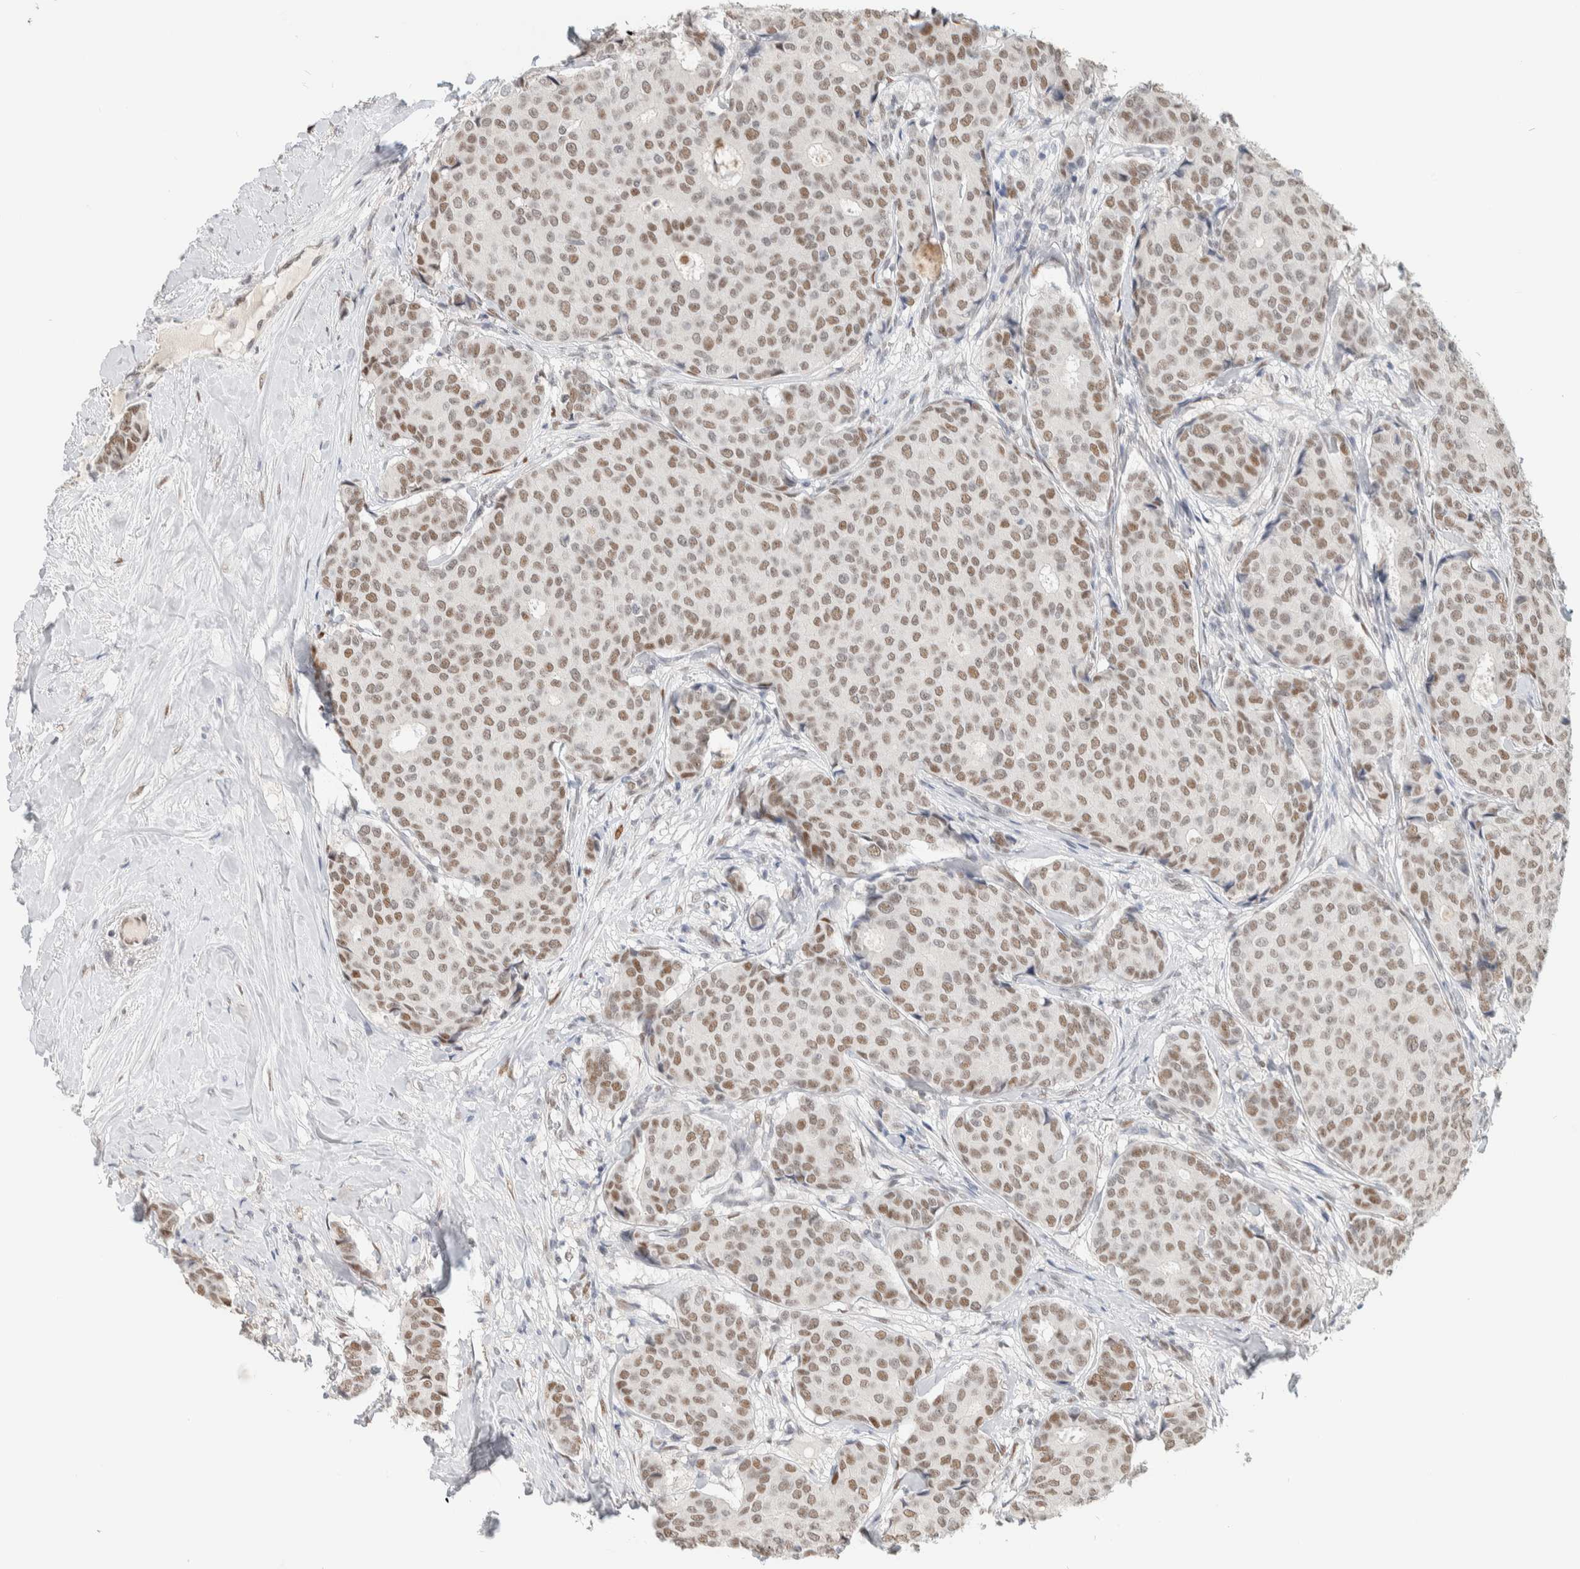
{"staining": {"intensity": "weak", "quantity": ">75%", "location": "nuclear"}, "tissue": "breast cancer", "cell_type": "Tumor cells", "image_type": "cancer", "snomed": [{"axis": "morphology", "description": "Duct carcinoma"}, {"axis": "topography", "description": "Breast"}], "caption": "Weak nuclear staining is appreciated in approximately >75% of tumor cells in invasive ductal carcinoma (breast). (DAB (3,3'-diaminobenzidine) = brown stain, brightfield microscopy at high magnification).", "gene": "PUS7", "patient": {"sex": "female", "age": 75}}